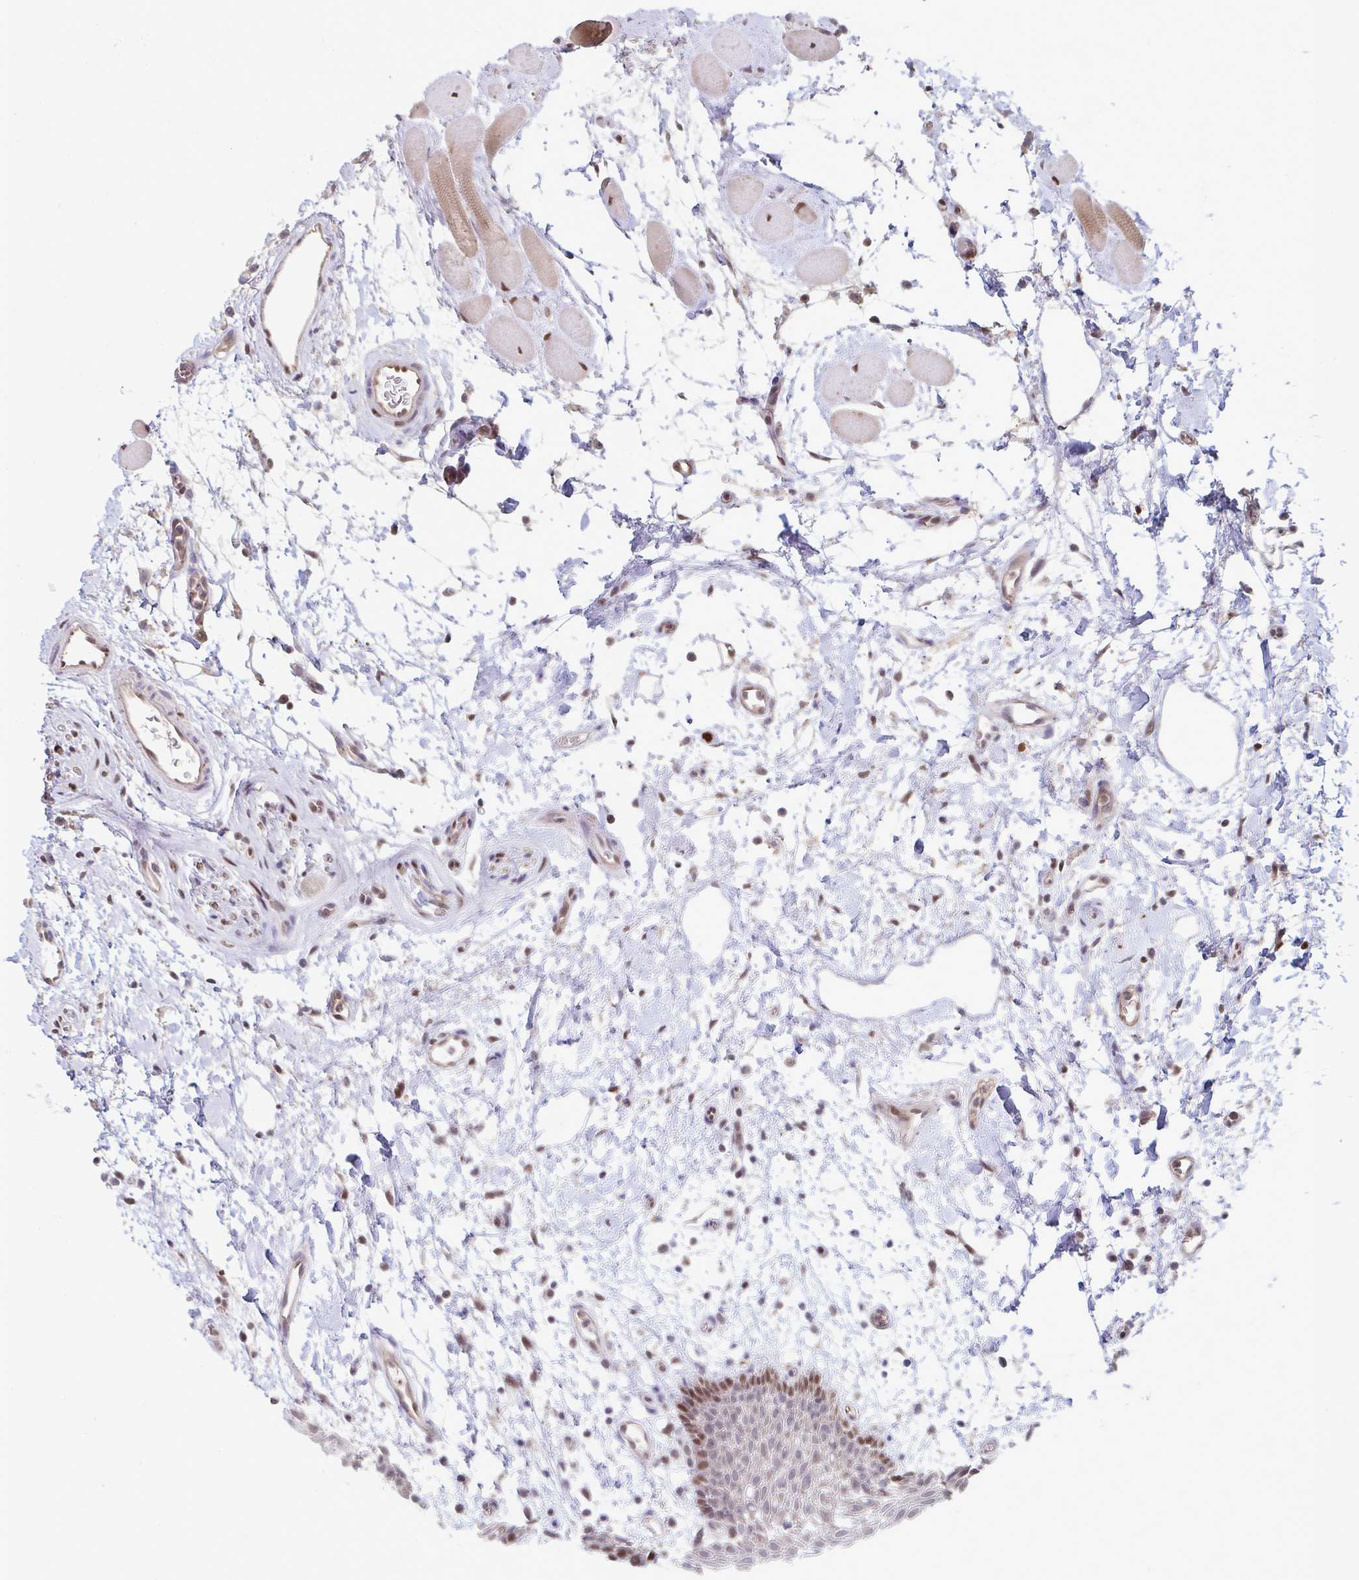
{"staining": {"intensity": "moderate", "quantity": "<25%", "location": "nuclear"}, "tissue": "oral mucosa", "cell_type": "Squamous epithelial cells", "image_type": "normal", "snomed": [{"axis": "morphology", "description": "Normal tissue, NOS"}, {"axis": "topography", "description": "Oral tissue"}], "caption": "Immunohistochemical staining of benign human oral mucosa displays low levels of moderate nuclear staining in about <25% of squamous epithelial cells. (brown staining indicates protein expression, while blue staining denotes nuclei).", "gene": "ACD", "patient": {"sex": "female", "age": 59}}